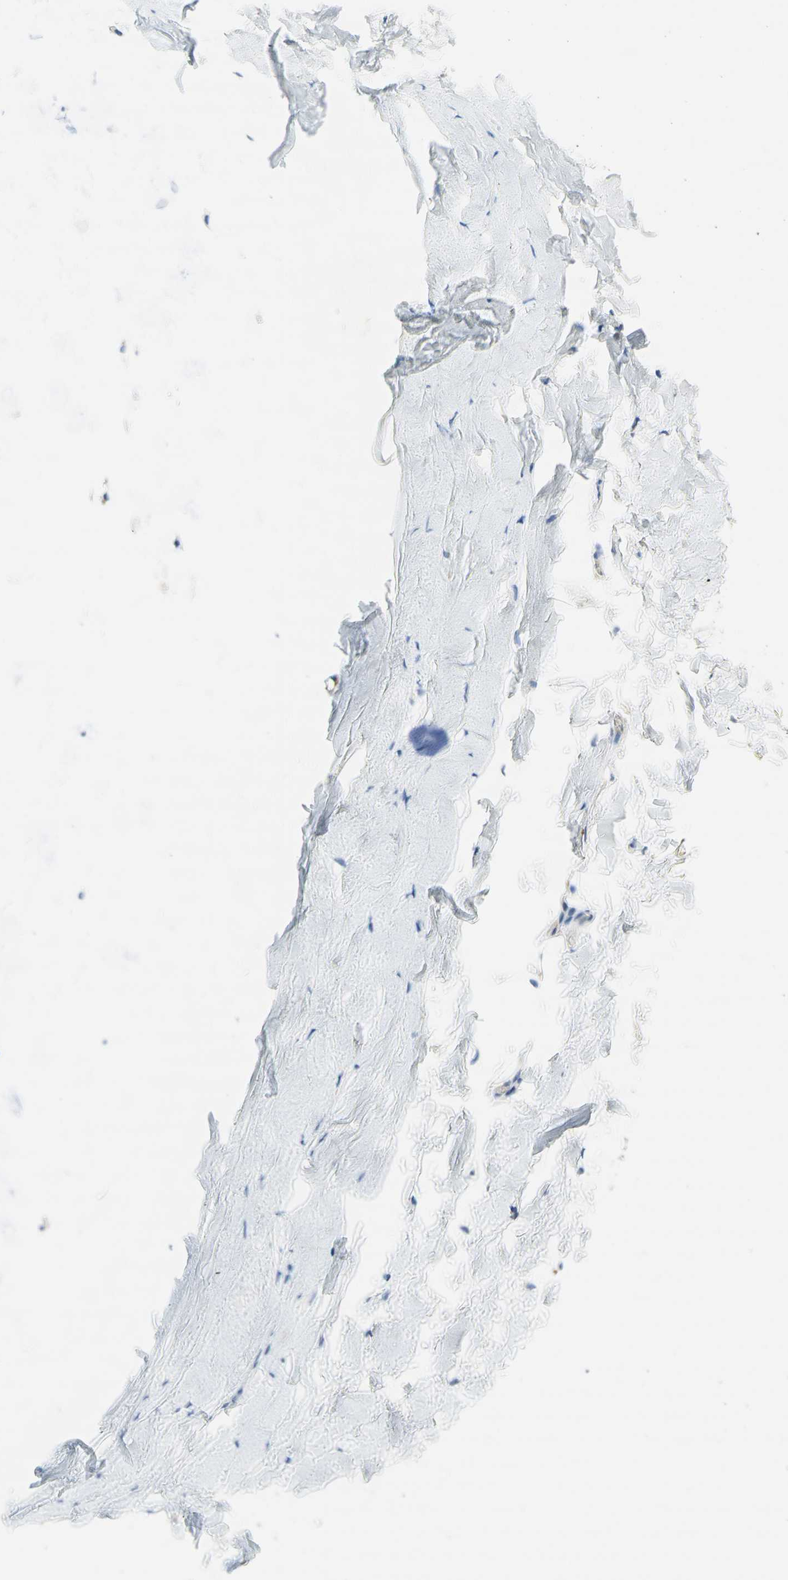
{"staining": {"intensity": "negative", "quantity": "none", "location": "none"}, "tissue": "adipose tissue", "cell_type": "Adipocytes", "image_type": "normal", "snomed": [{"axis": "morphology", "description": "Normal tissue, NOS"}, {"axis": "topography", "description": "Bronchus"}], "caption": "Immunohistochemistry of unremarkable adipose tissue displays no positivity in adipocytes.", "gene": "F3", "patient": {"sex": "female", "age": 73}}